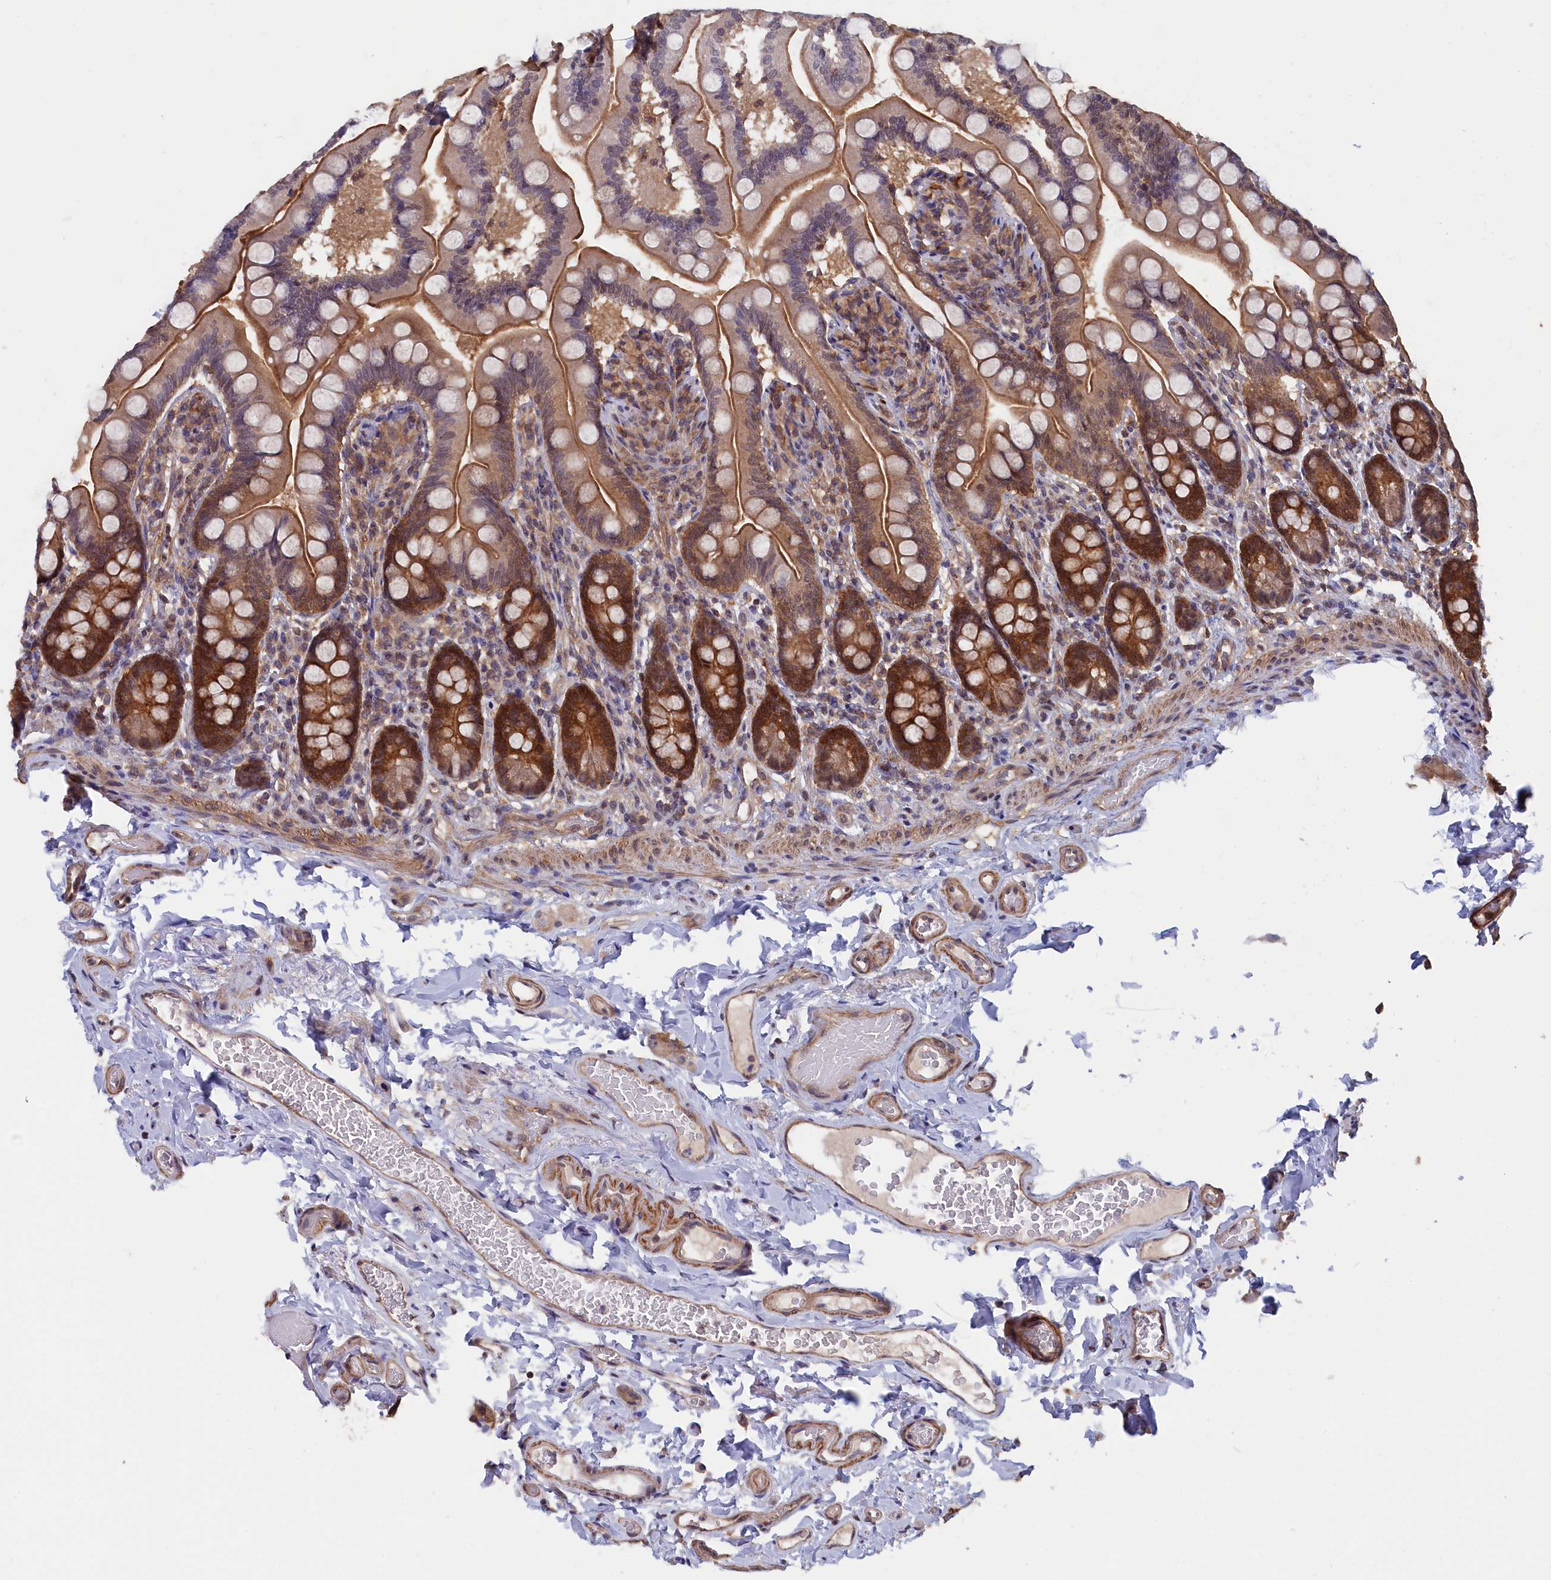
{"staining": {"intensity": "strong", "quantity": ">75%", "location": "cytoplasmic/membranous"}, "tissue": "small intestine", "cell_type": "Glandular cells", "image_type": "normal", "snomed": [{"axis": "morphology", "description": "Normal tissue, NOS"}, {"axis": "topography", "description": "Small intestine"}], "caption": "High-magnification brightfield microscopy of benign small intestine stained with DAB (3,3'-diaminobenzidine) (brown) and counterstained with hematoxylin (blue). glandular cells exhibit strong cytoplasmic/membranous positivity is identified in approximately>75% of cells.", "gene": "JPT2", "patient": {"sex": "female", "age": 64}}